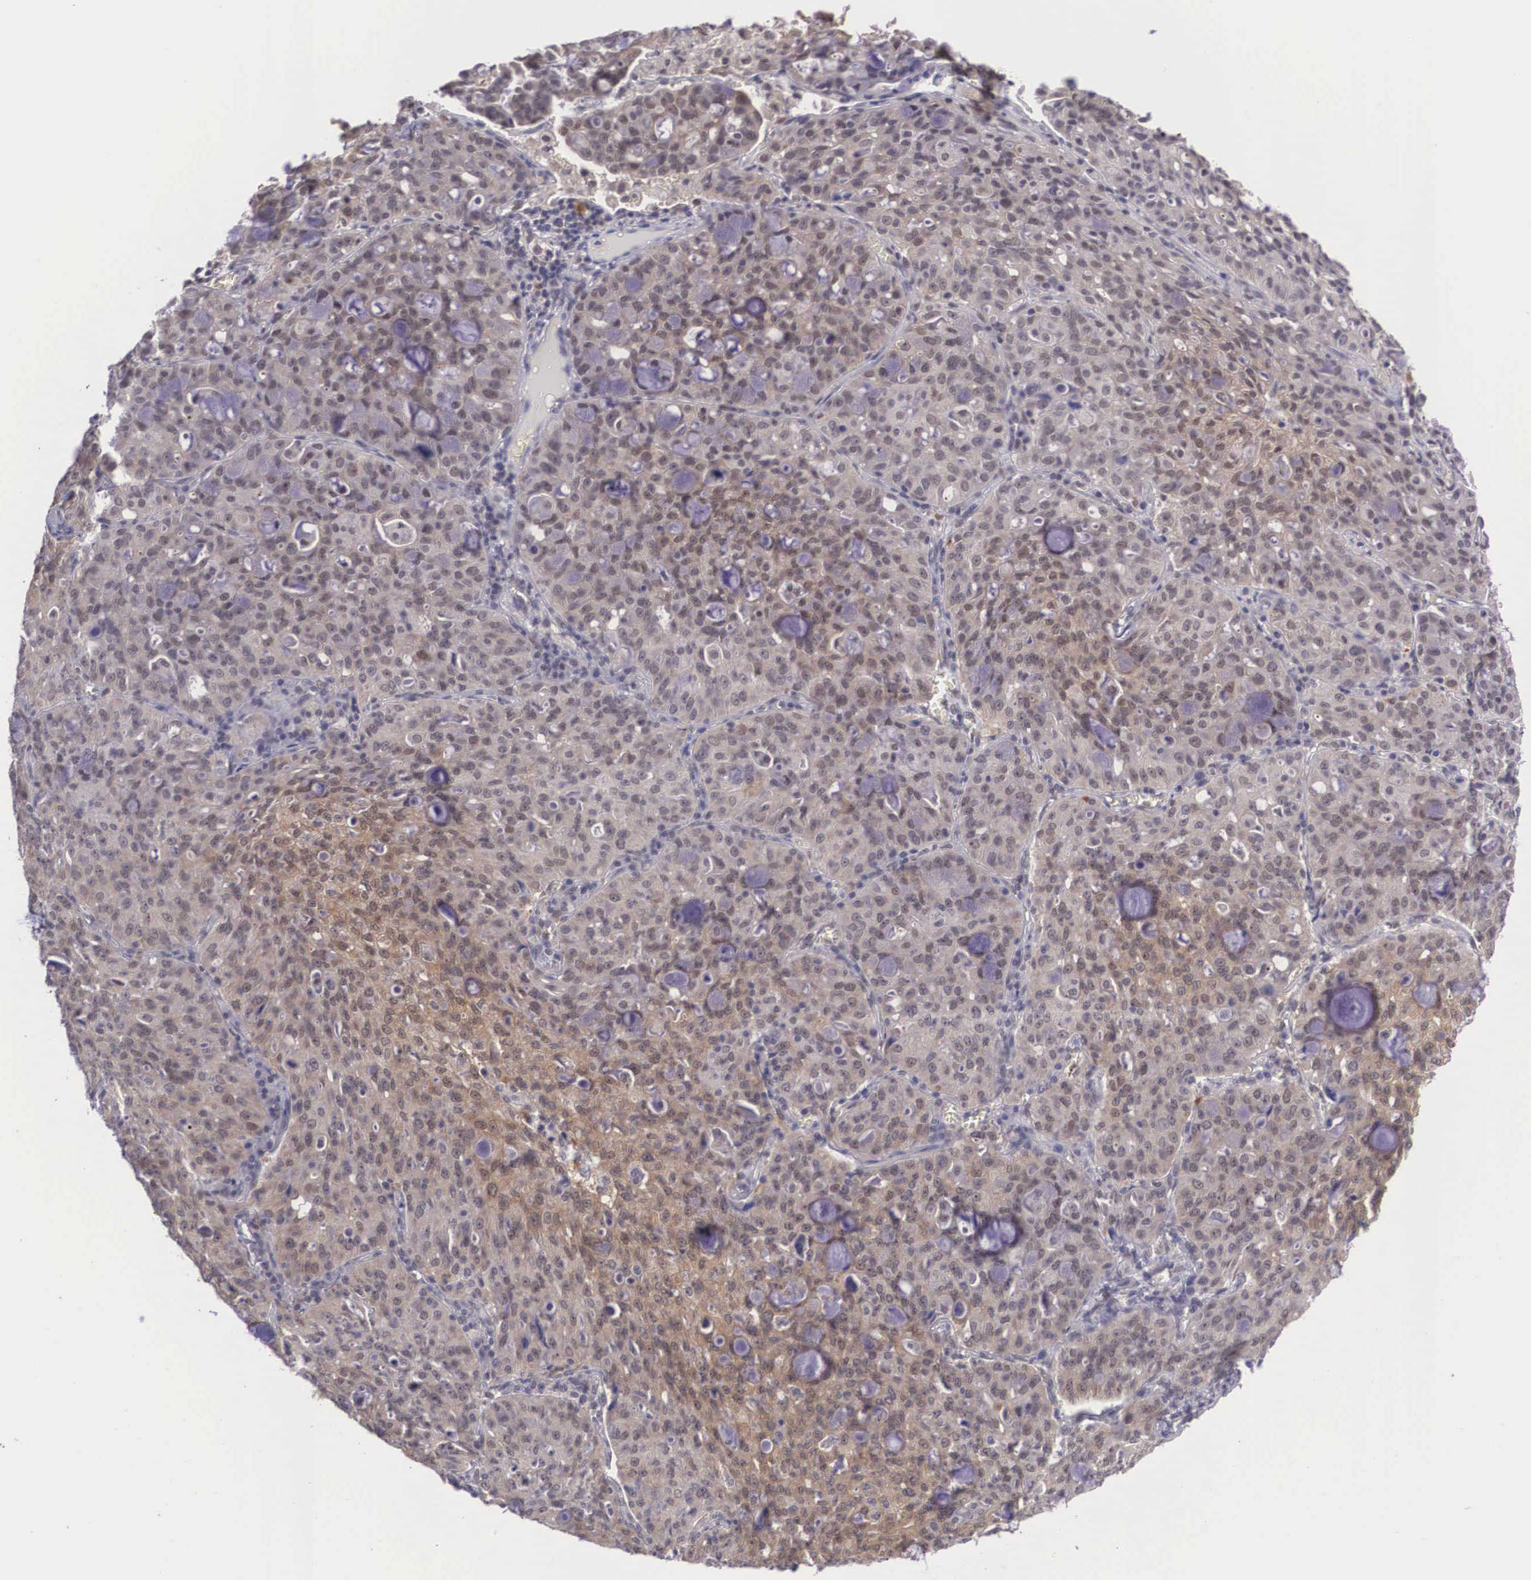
{"staining": {"intensity": "moderate", "quantity": ">75%", "location": "cytoplasmic/membranous,nuclear"}, "tissue": "lung cancer", "cell_type": "Tumor cells", "image_type": "cancer", "snomed": [{"axis": "morphology", "description": "Adenocarcinoma, NOS"}, {"axis": "topography", "description": "Lung"}], "caption": "Lung cancer stained for a protein demonstrates moderate cytoplasmic/membranous and nuclear positivity in tumor cells. Ihc stains the protein in brown and the nuclei are stained blue.", "gene": "NINL", "patient": {"sex": "female", "age": 44}}